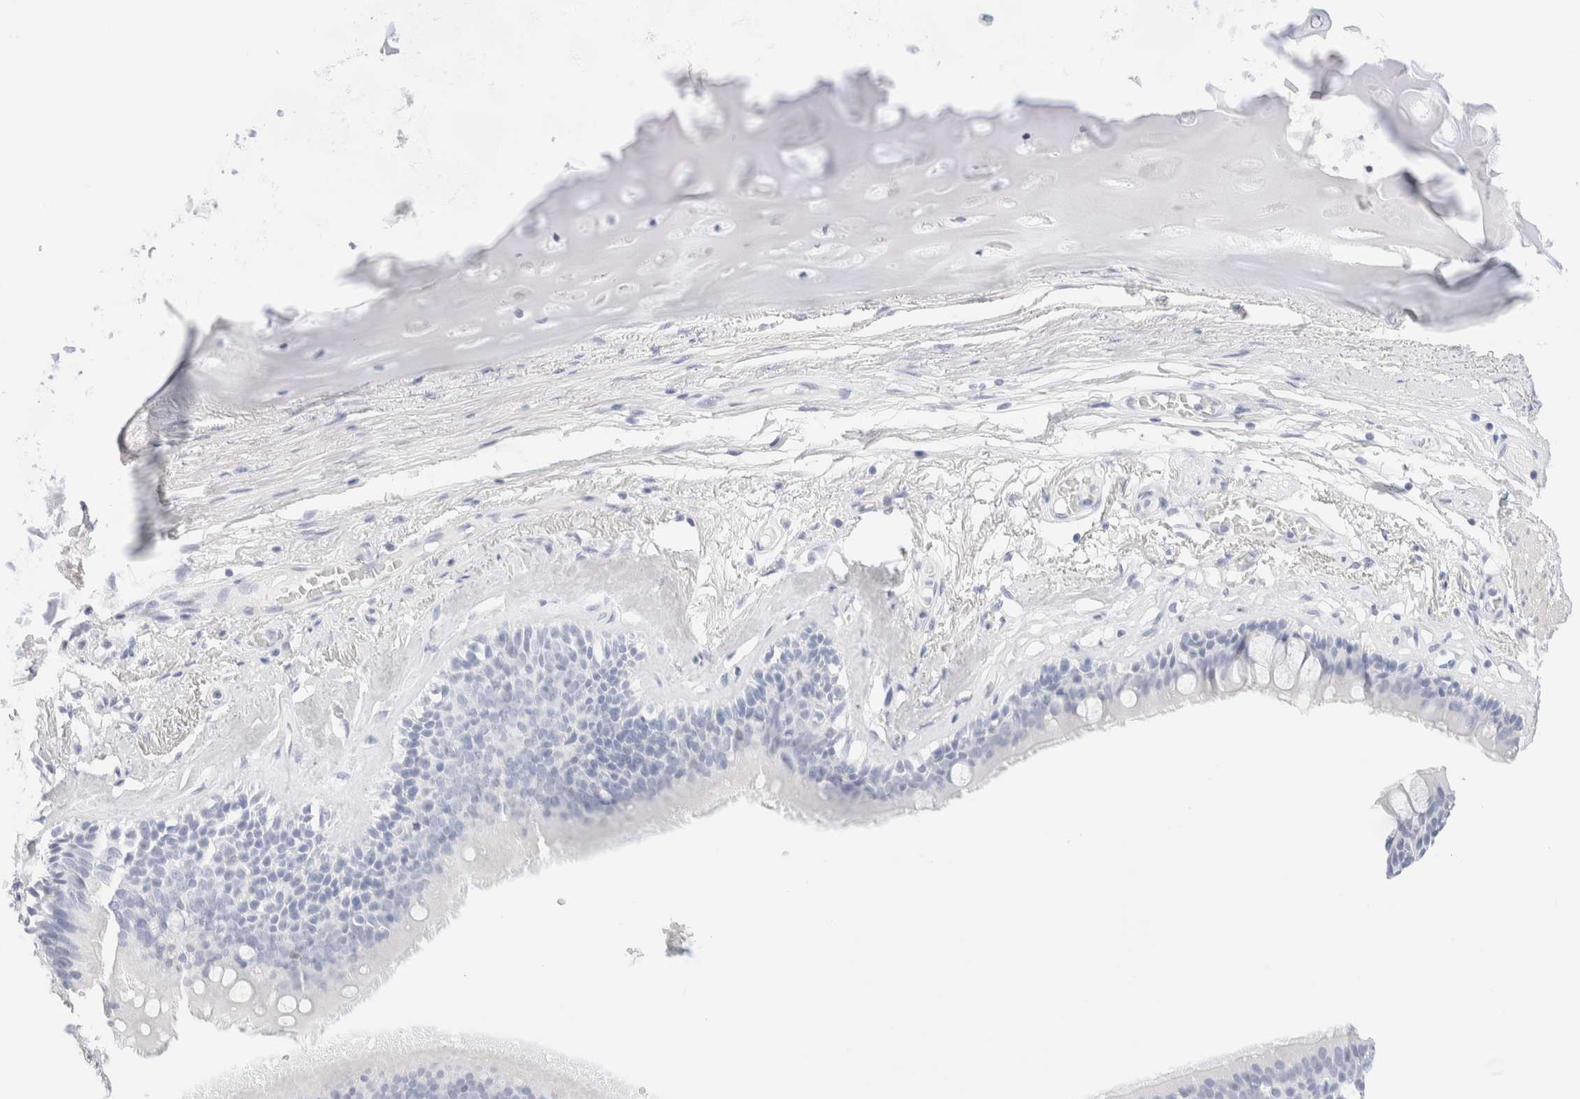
{"staining": {"intensity": "negative", "quantity": "none", "location": "none"}, "tissue": "bronchus", "cell_type": "Respiratory epithelial cells", "image_type": "normal", "snomed": [{"axis": "morphology", "description": "Normal tissue, NOS"}, {"axis": "topography", "description": "Cartilage tissue"}], "caption": "Protein analysis of benign bronchus shows no significant expression in respiratory epithelial cells. (DAB immunohistochemistry (IHC) with hematoxylin counter stain).", "gene": "DPYS", "patient": {"sex": "female", "age": 63}}